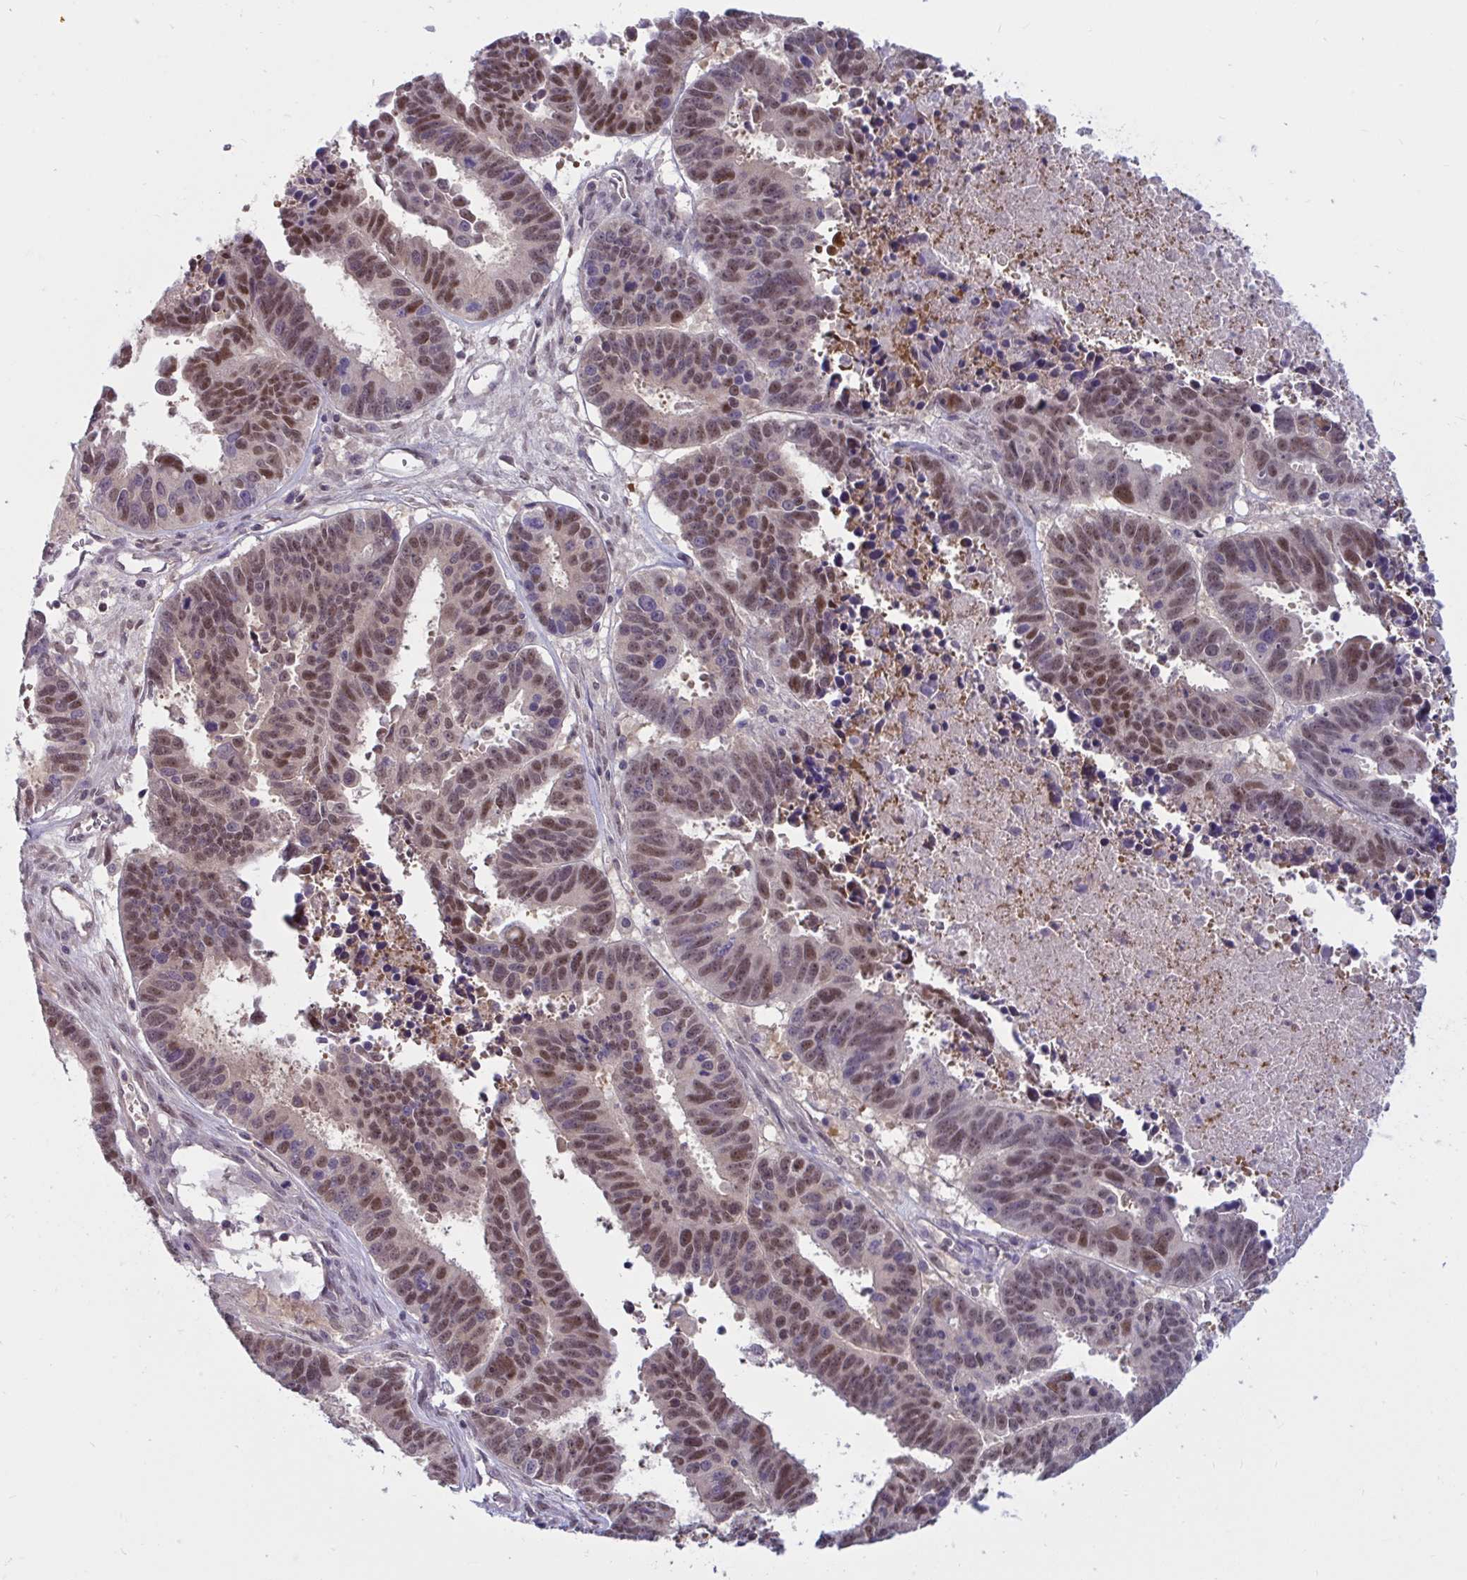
{"staining": {"intensity": "moderate", "quantity": ">75%", "location": "nuclear"}, "tissue": "ovarian cancer", "cell_type": "Tumor cells", "image_type": "cancer", "snomed": [{"axis": "morphology", "description": "Carcinoma, endometroid"}, {"axis": "morphology", "description": "Cystadenocarcinoma, serous, NOS"}, {"axis": "topography", "description": "Ovary"}], "caption": "This image shows immunohistochemistry (IHC) staining of human ovarian cancer, with medium moderate nuclear positivity in approximately >75% of tumor cells.", "gene": "TSN", "patient": {"sex": "female", "age": 45}}